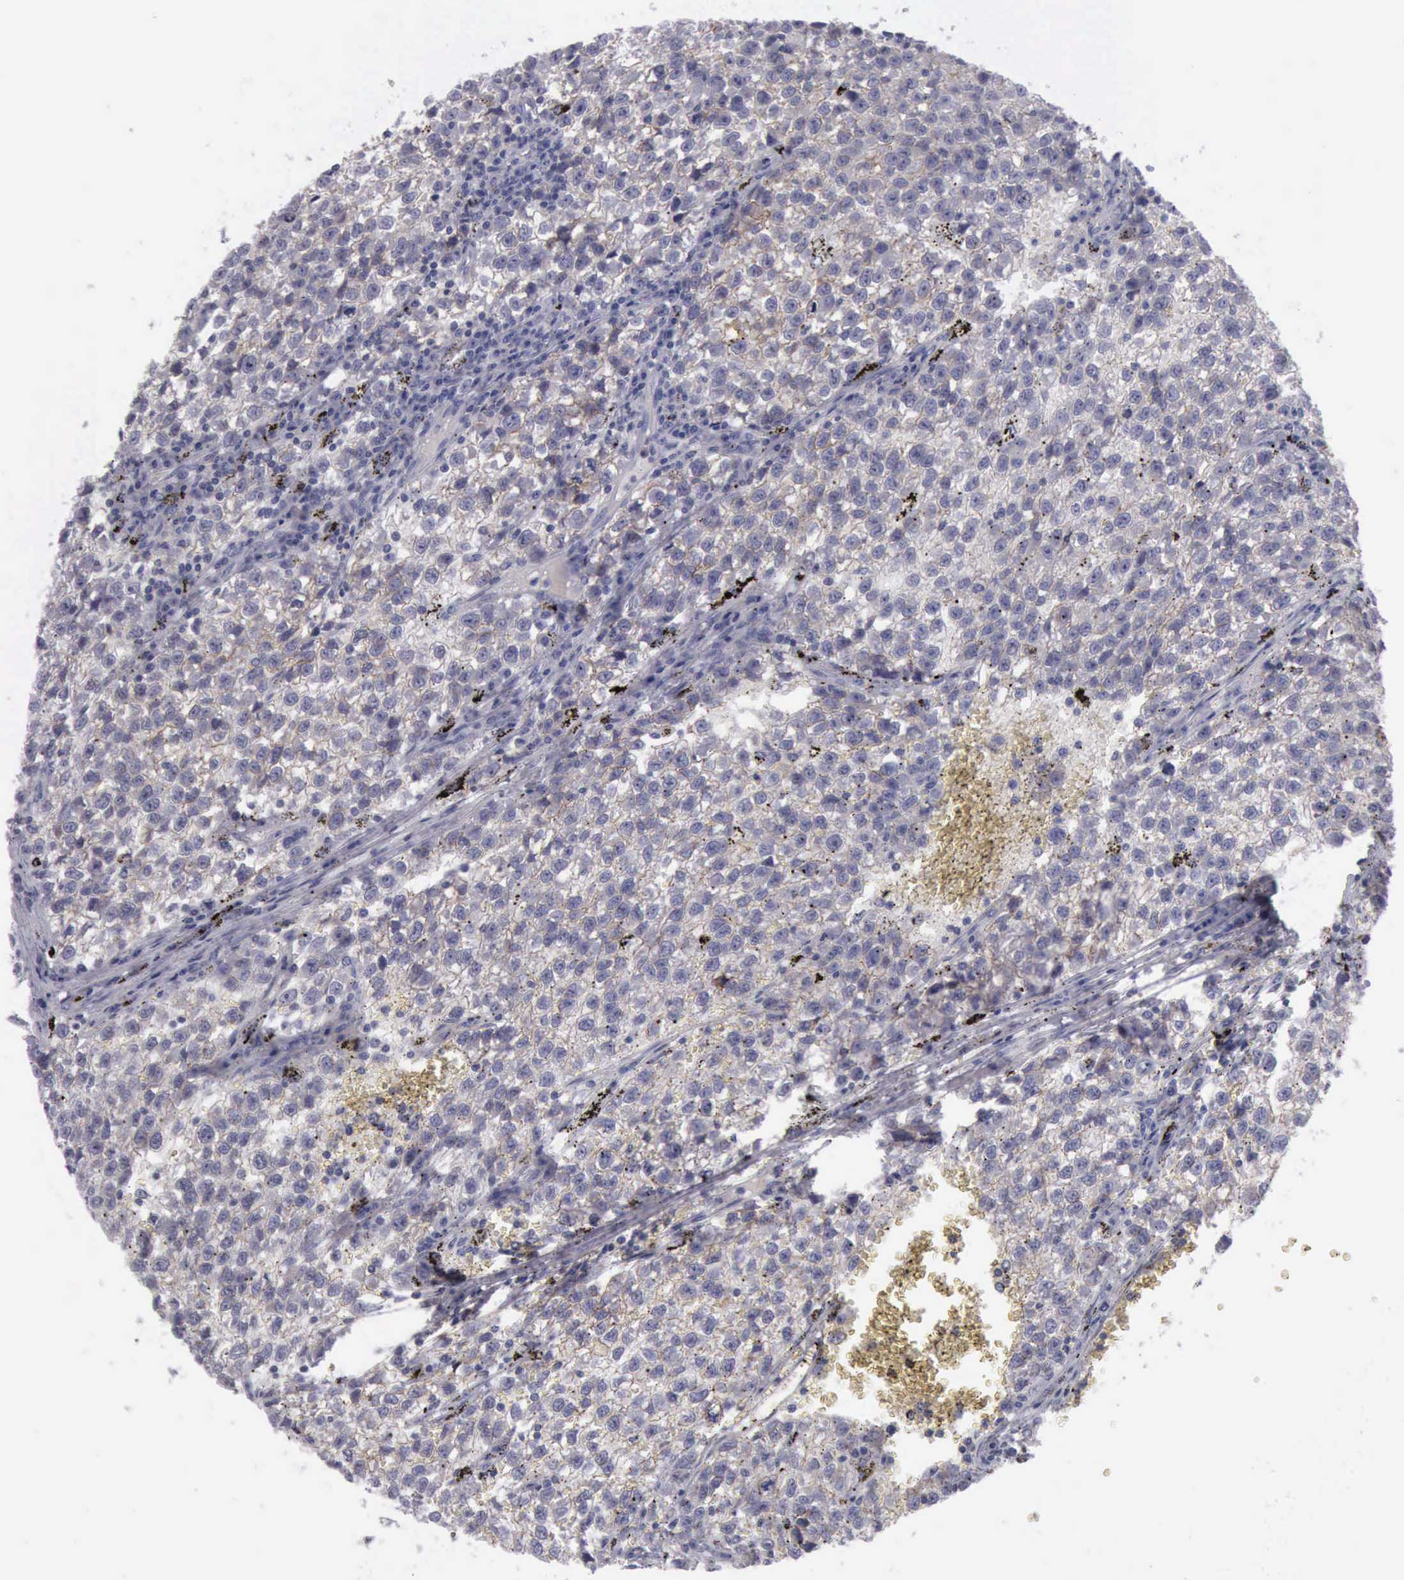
{"staining": {"intensity": "moderate", "quantity": "25%-75%", "location": "cytoplasmic/membranous"}, "tissue": "testis cancer", "cell_type": "Tumor cells", "image_type": "cancer", "snomed": [{"axis": "morphology", "description": "Seminoma, NOS"}, {"axis": "topography", "description": "Testis"}], "caption": "The micrograph reveals staining of seminoma (testis), revealing moderate cytoplasmic/membranous protein staining (brown color) within tumor cells.", "gene": "CDH2", "patient": {"sex": "male", "age": 35}}